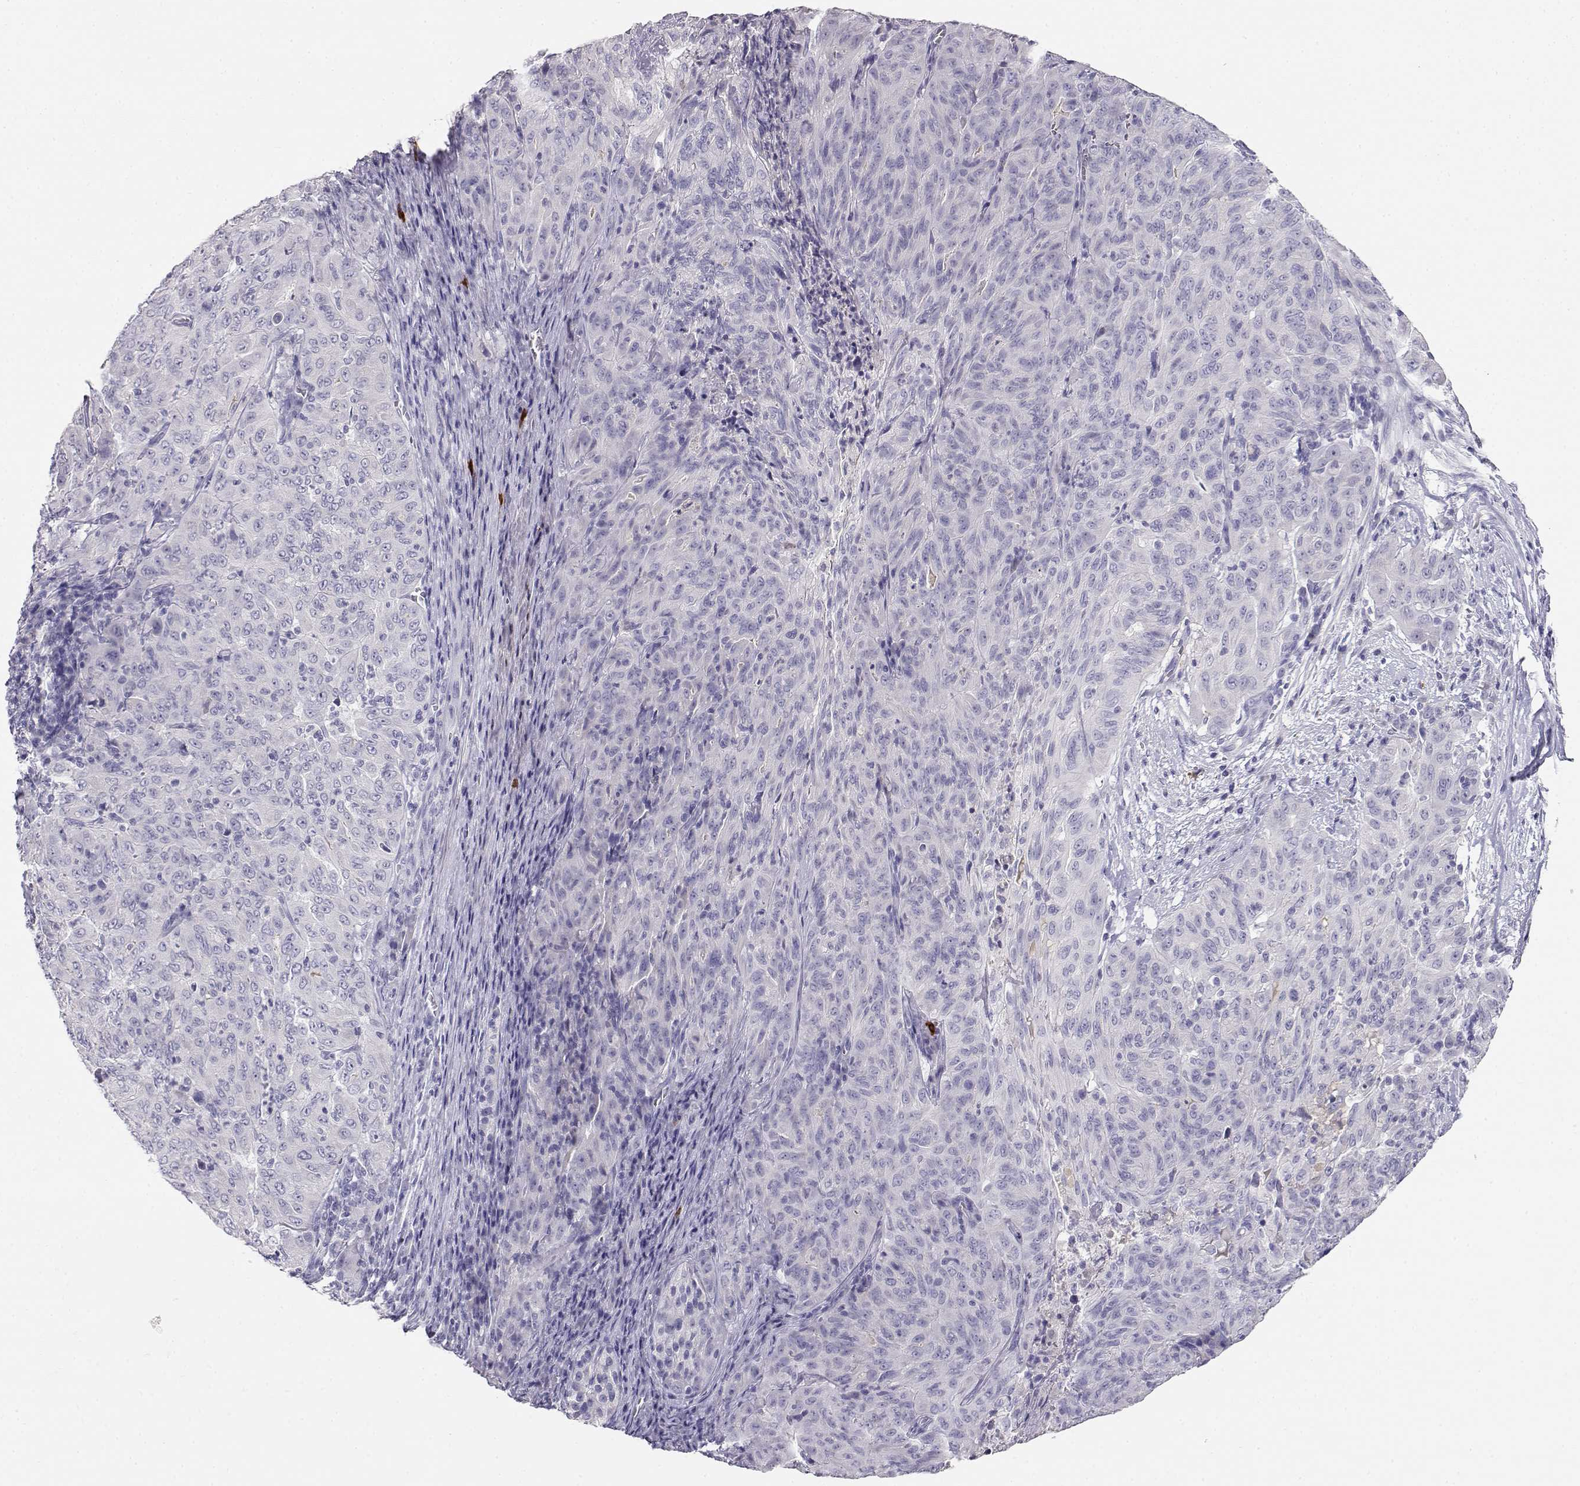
{"staining": {"intensity": "negative", "quantity": "none", "location": "none"}, "tissue": "pancreatic cancer", "cell_type": "Tumor cells", "image_type": "cancer", "snomed": [{"axis": "morphology", "description": "Adenocarcinoma, NOS"}, {"axis": "topography", "description": "Pancreas"}], "caption": "Tumor cells show no significant protein staining in pancreatic cancer. The staining was performed using DAB (3,3'-diaminobenzidine) to visualize the protein expression in brown, while the nuclei were stained in blue with hematoxylin (Magnification: 20x).", "gene": "GPR174", "patient": {"sex": "male", "age": 63}}